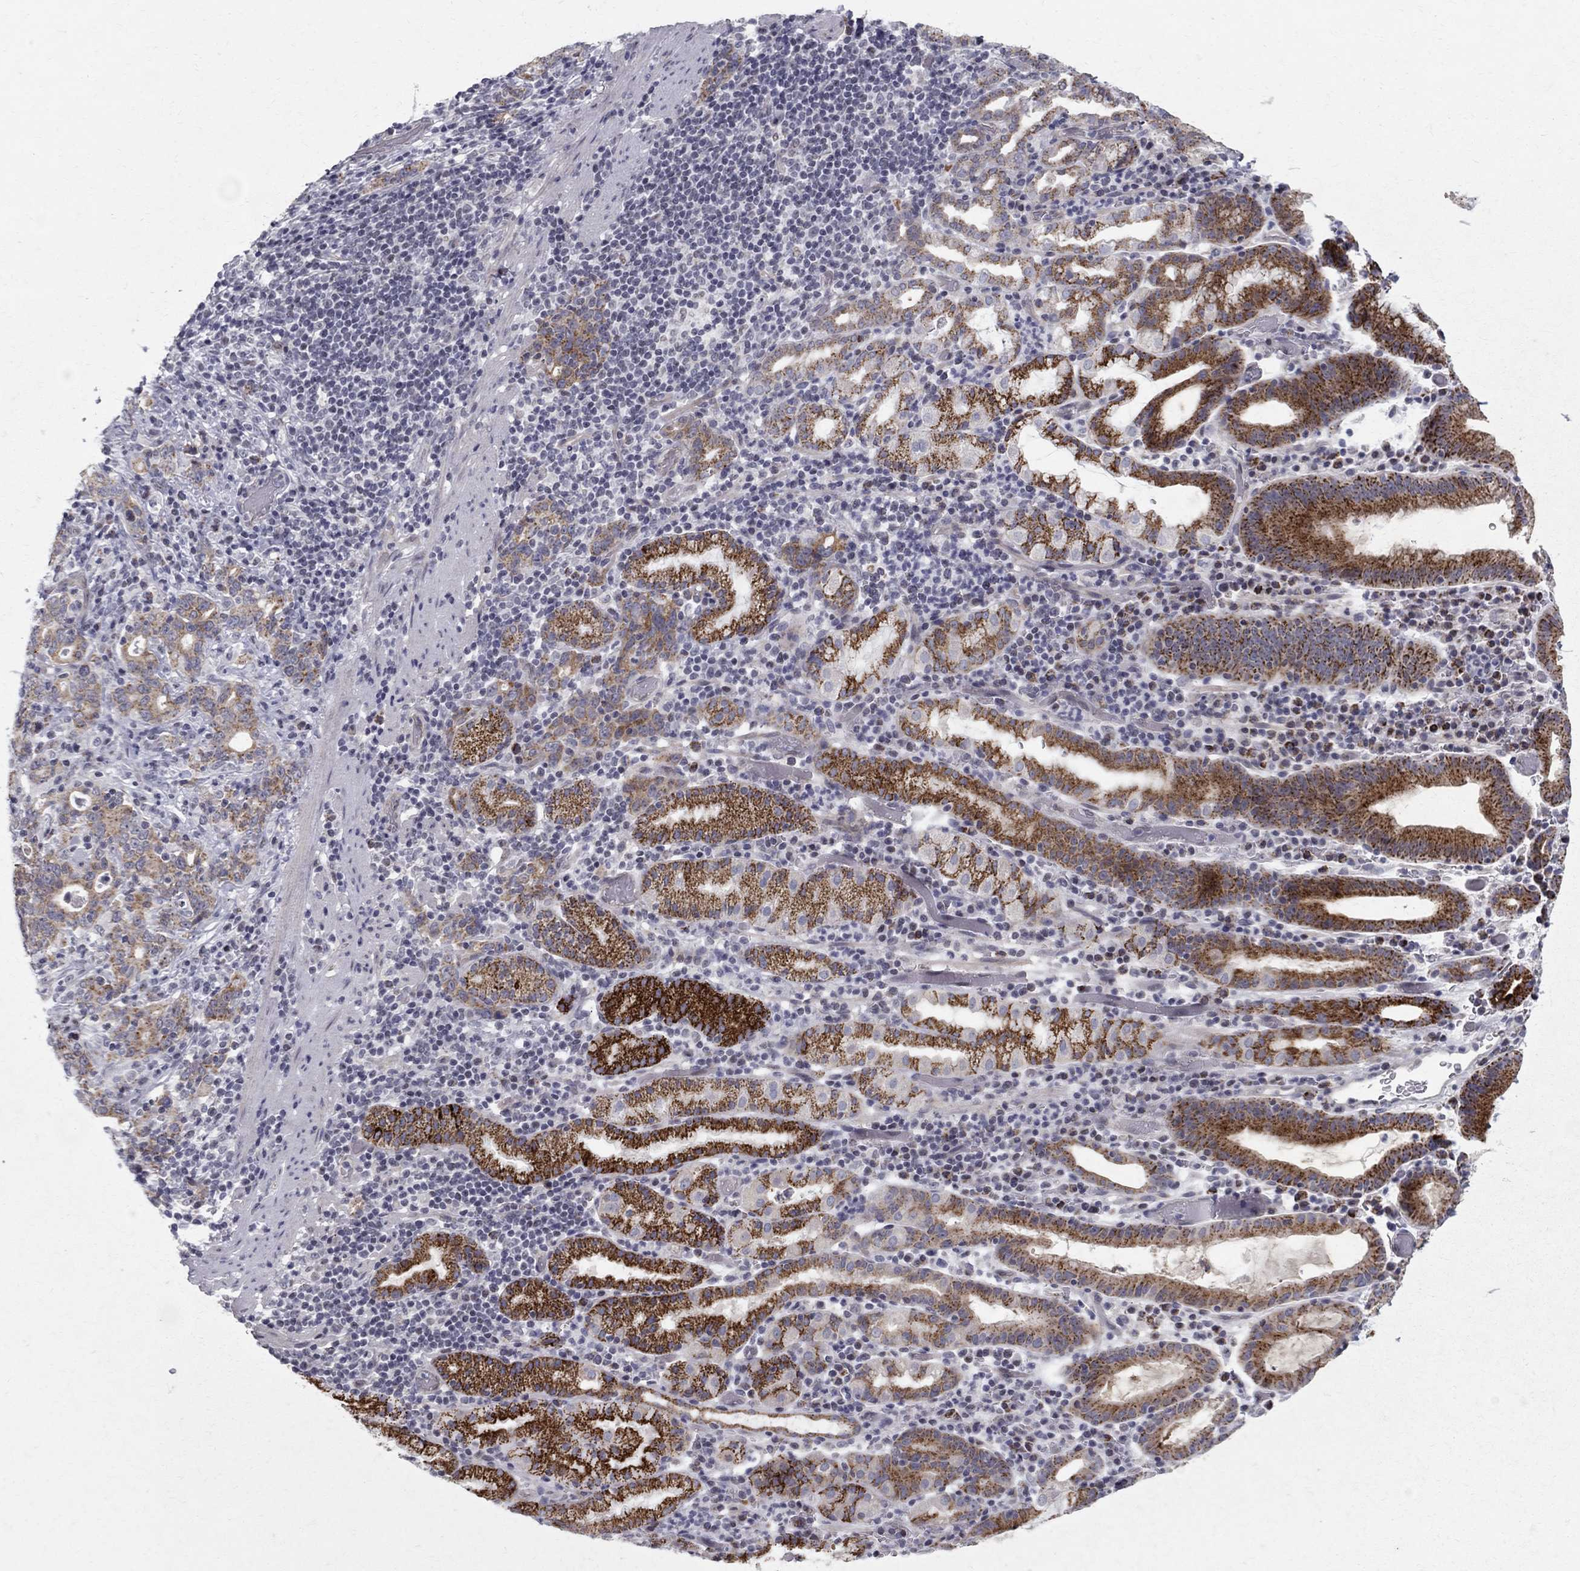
{"staining": {"intensity": "strong", "quantity": "25%-75%", "location": "cytoplasmic/membranous"}, "tissue": "stomach cancer", "cell_type": "Tumor cells", "image_type": "cancer", "snomed": [{"axis": "morphology", "description": "Adenocarcinoma, NOS"}, {"axis": "topography", "description": "Stomach"}], "caption": "Brown immunohistochemical staining in human stomach cancer shows strong cytoplasmic/membranous positivity in about 25%-75% of tumor cells. (IHC, brightfield microscopy, high magnification).", "gene": "CLIC6", "patient": {"sex": "male", "age": 79}}